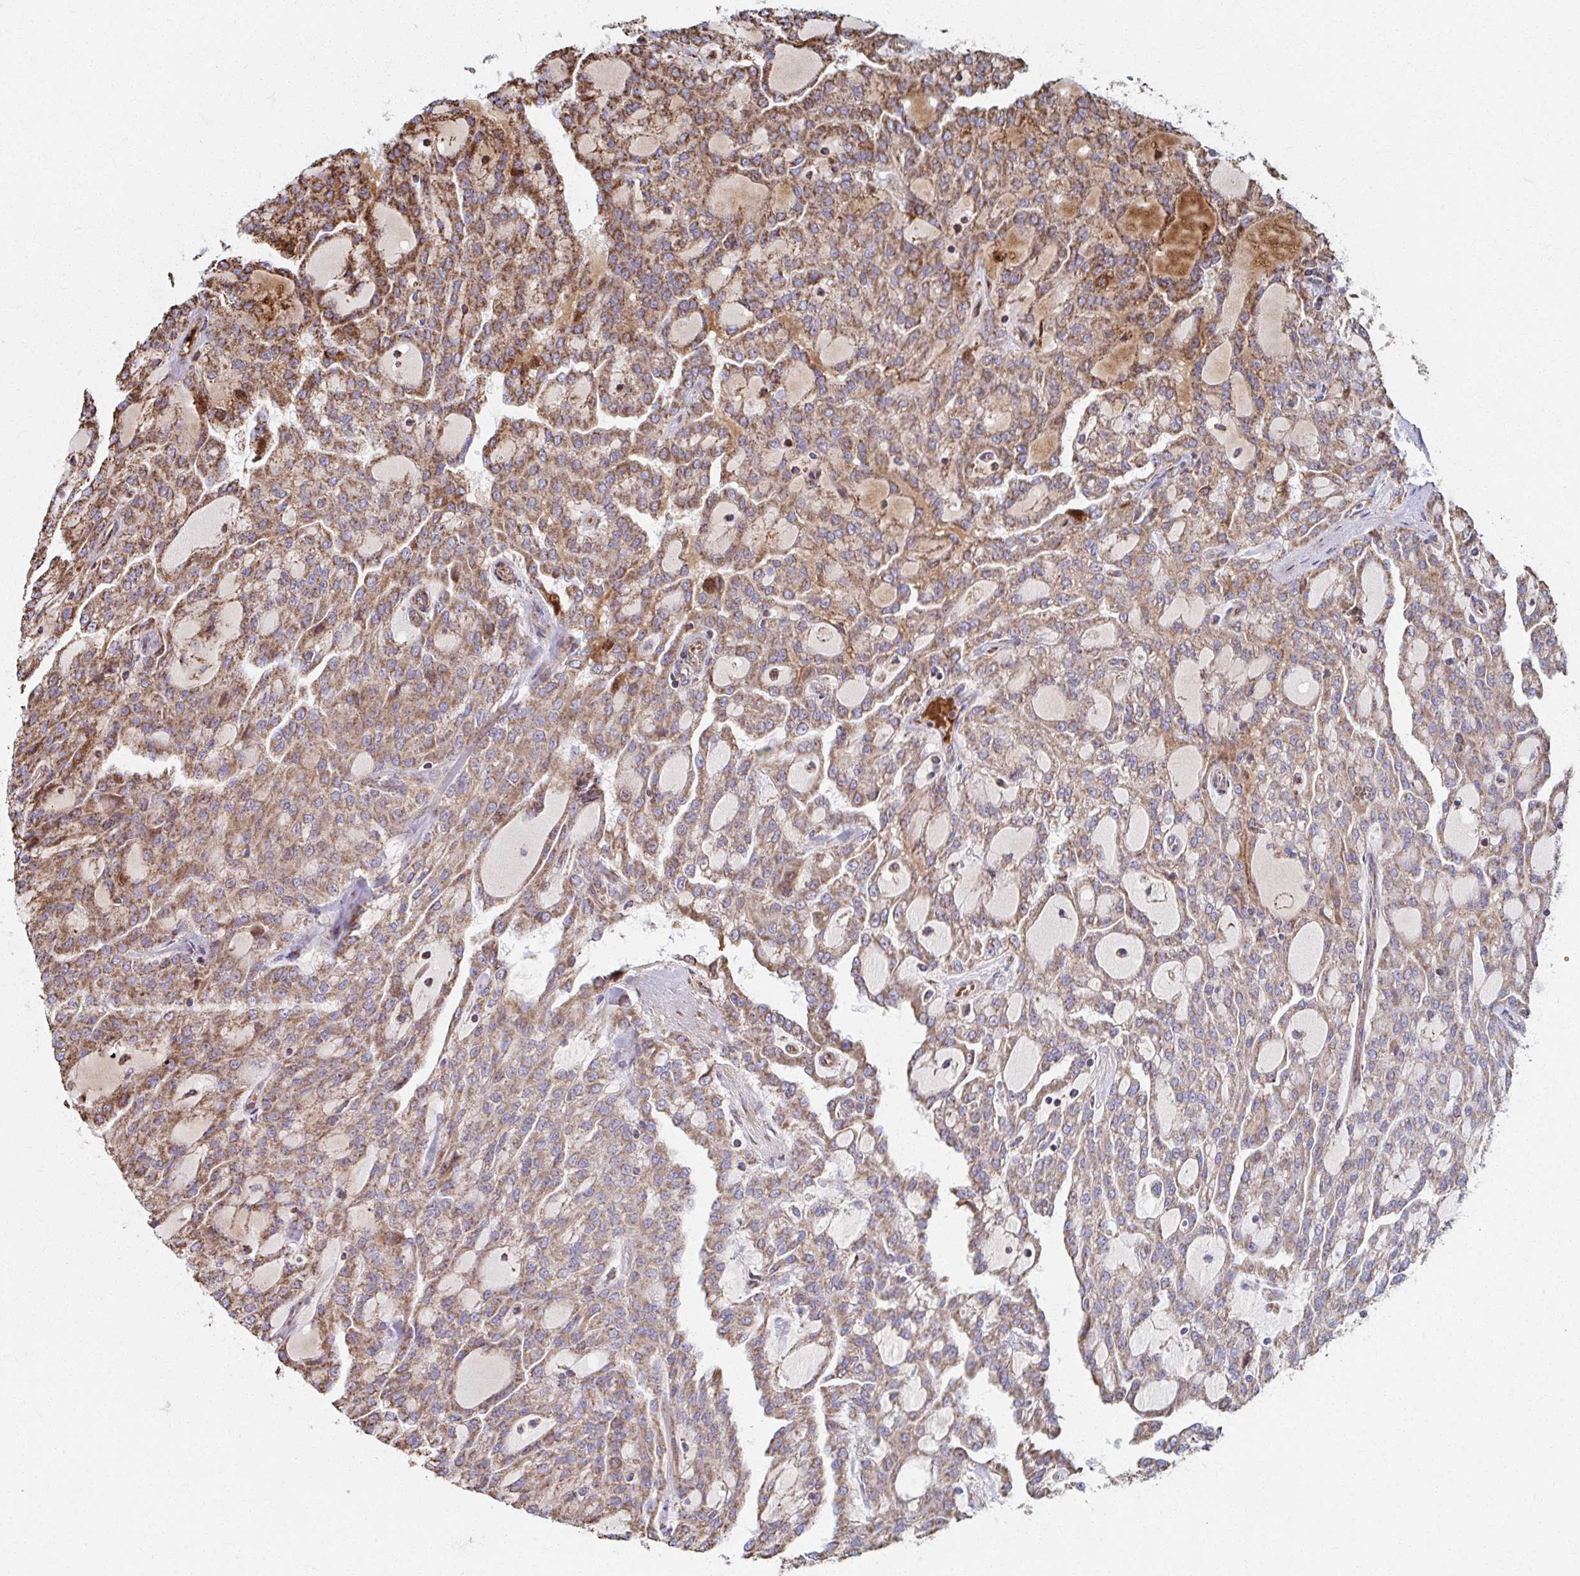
{"staining": {"intensity": "moderate", "quantity": ">75%", "location": "cytoplasmic/membranous"}, "tissue": "renal cancer", "cell_type": "Tumor cells", "image_type": "cancer", "snomed": [{"axis": "morphology", "description": "Adenocarcinoma, NOS"}, {"axis": "topography", "description": "Kidney"}], "caption": "Immunohistochemical staining of human adenocarcinoma (renal) exhibits medium levels of moderate cytoplasmic/membranous staining in approximately >75% of tumor cells.", "gene": "SAT1", "patient": {"sex": "male", "age": 63}}